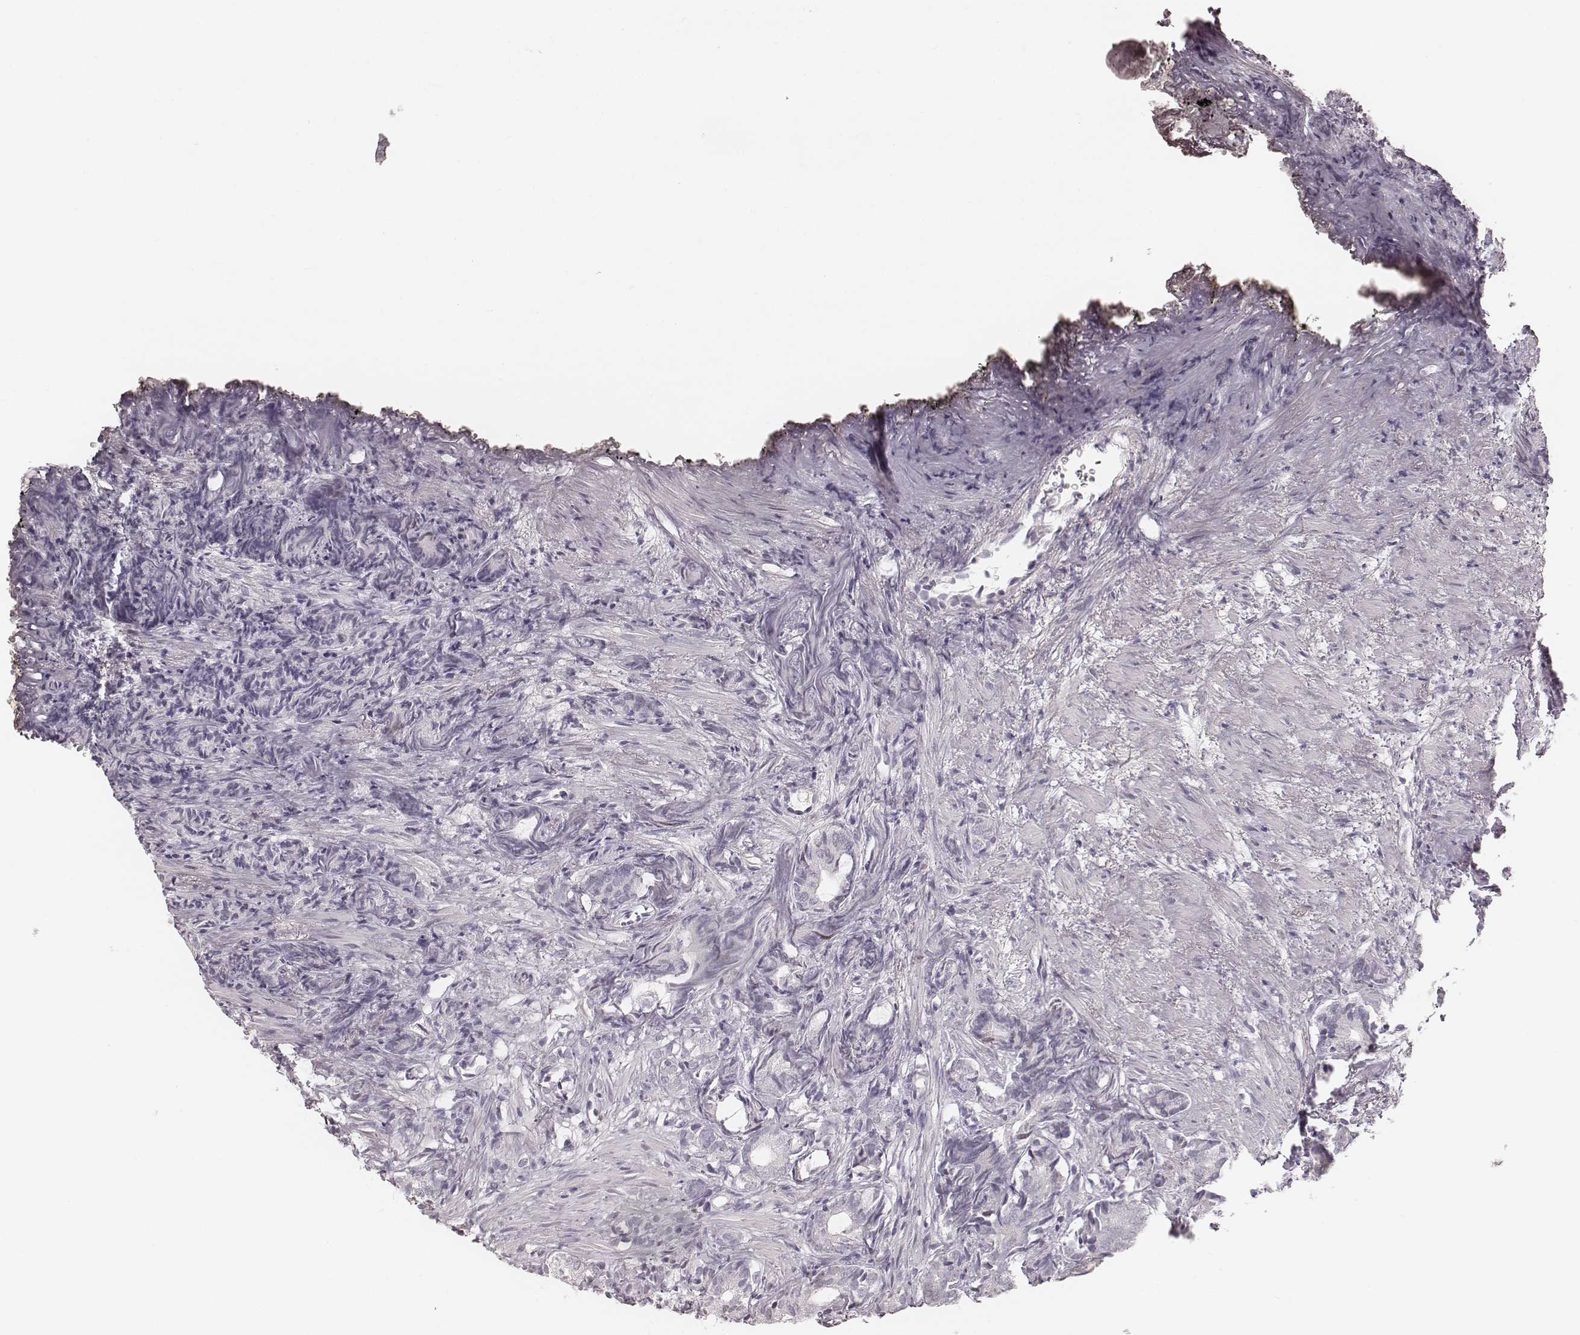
{"staining": {"intensity": "negative", "quantity": "none", "location": "none"}, "tissue": "prostate cancer", "cell_type": "Tumor cells", "image_type": "cancer", "snomed": [{"axis": "morphology", "description": "Adenocarcinoma, High grade"}, {"axis": "topography", "description": "Prostate"}], "caption": "This is an IHC image of human prostate cancer (high-grade adenocarcinoma). There is no expression in tumor cells.", "gene": "TEX37", "patient": {"sex": "male", "age": 84}}